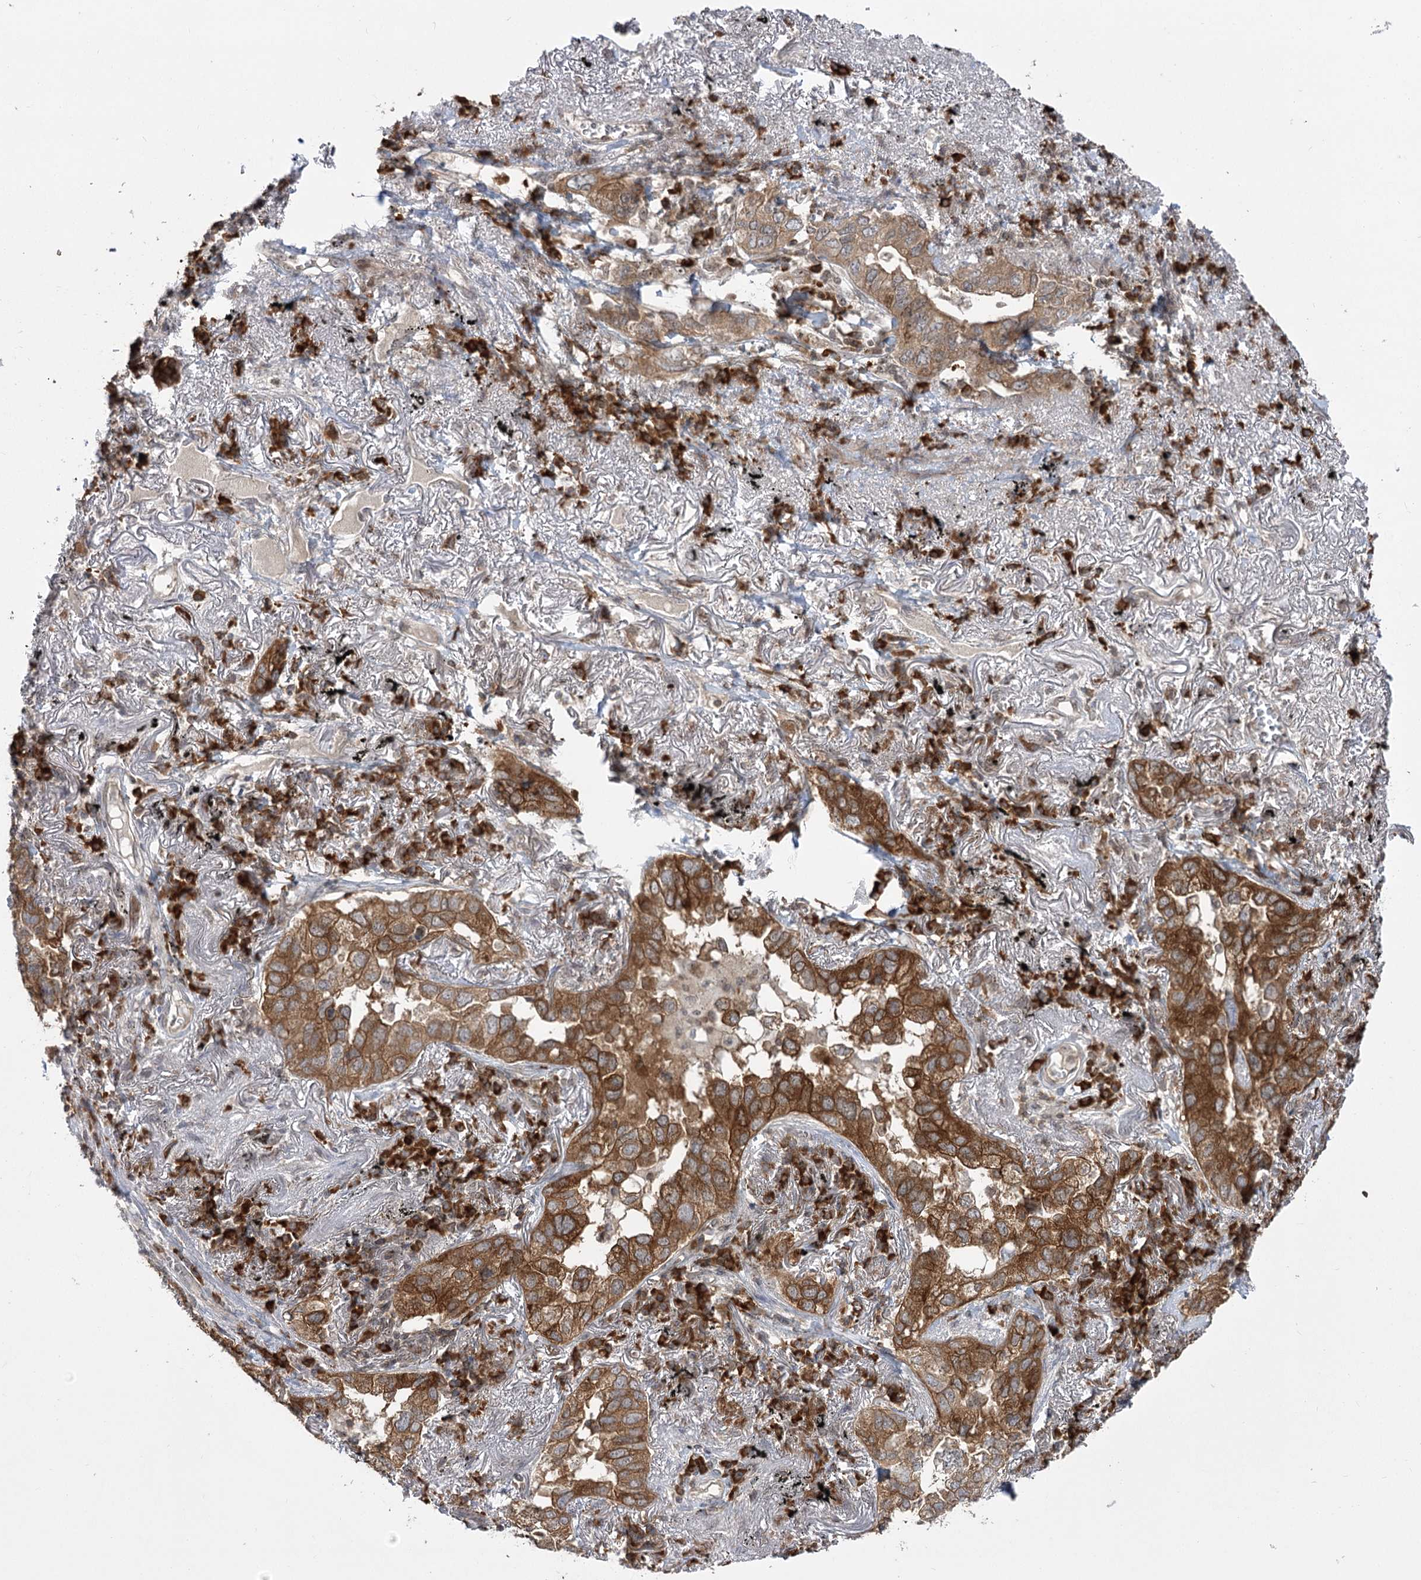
{"staining": {"intensity": "moderate", "quantity": ">75%", "location": "cytoplasmic/membranous"}, "tissue": "lung cancer", "cell_type": "Tumor cells", "image_type": "cancer", "snomed": [{"axis": "morphology", "description": "Adenocarcinoma, NOS"}, {"axis": "topography", "description": "Lung"}], "caption": "A high-resolution photomicrograph shows IHC staining of lung cancer (adenocarcinoma), which displays moderate cytoplasmic/membranous expression in approximately >75% of tumor cells.", "gene": "SYTL1", "patient": {"sex": "male", "age": 65}}